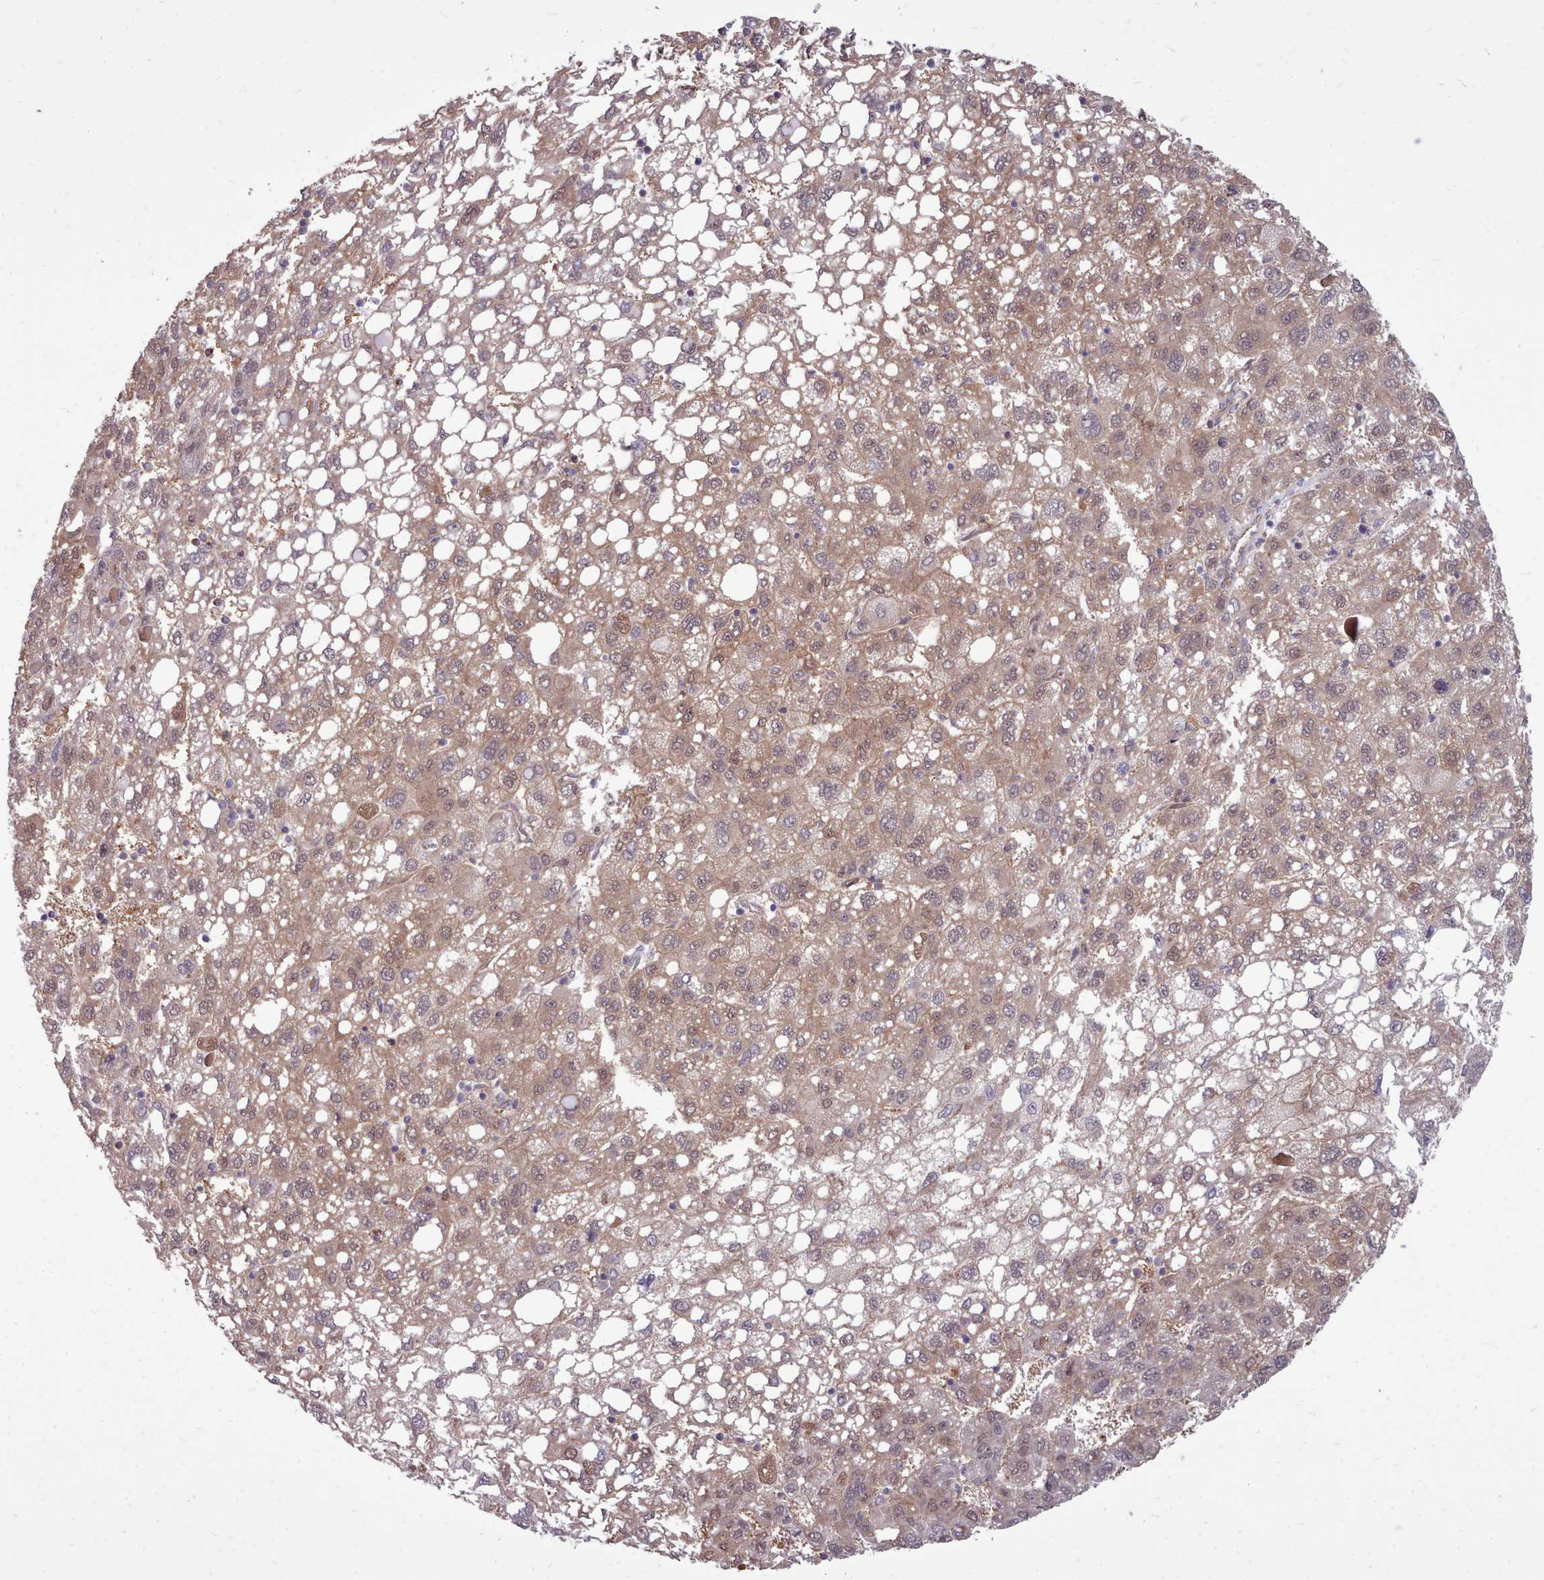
{"staining": {"intensity": "weak", "quantity": ">75%", "location": "cytoplasmic/membranous"}, "tissue": "liver cancer", "cell_type": "Tumor cells", "image_type": "cancer", "snomed": [{"axis": "morphology", "description": "Carcinoma, Hepatocellular, NOS"}, {"axis": "topography", "description": "Liver"}], "caption": "Immunohistochemistry (IHC) (DAB) staining of human liver hepatocellular carcinoma shows weak cytoplasmic/membranous protein positivity in approximately >75% of tumor cells.", "gene": "AHCY", "patient": {"sex": "female", "age": 82}}